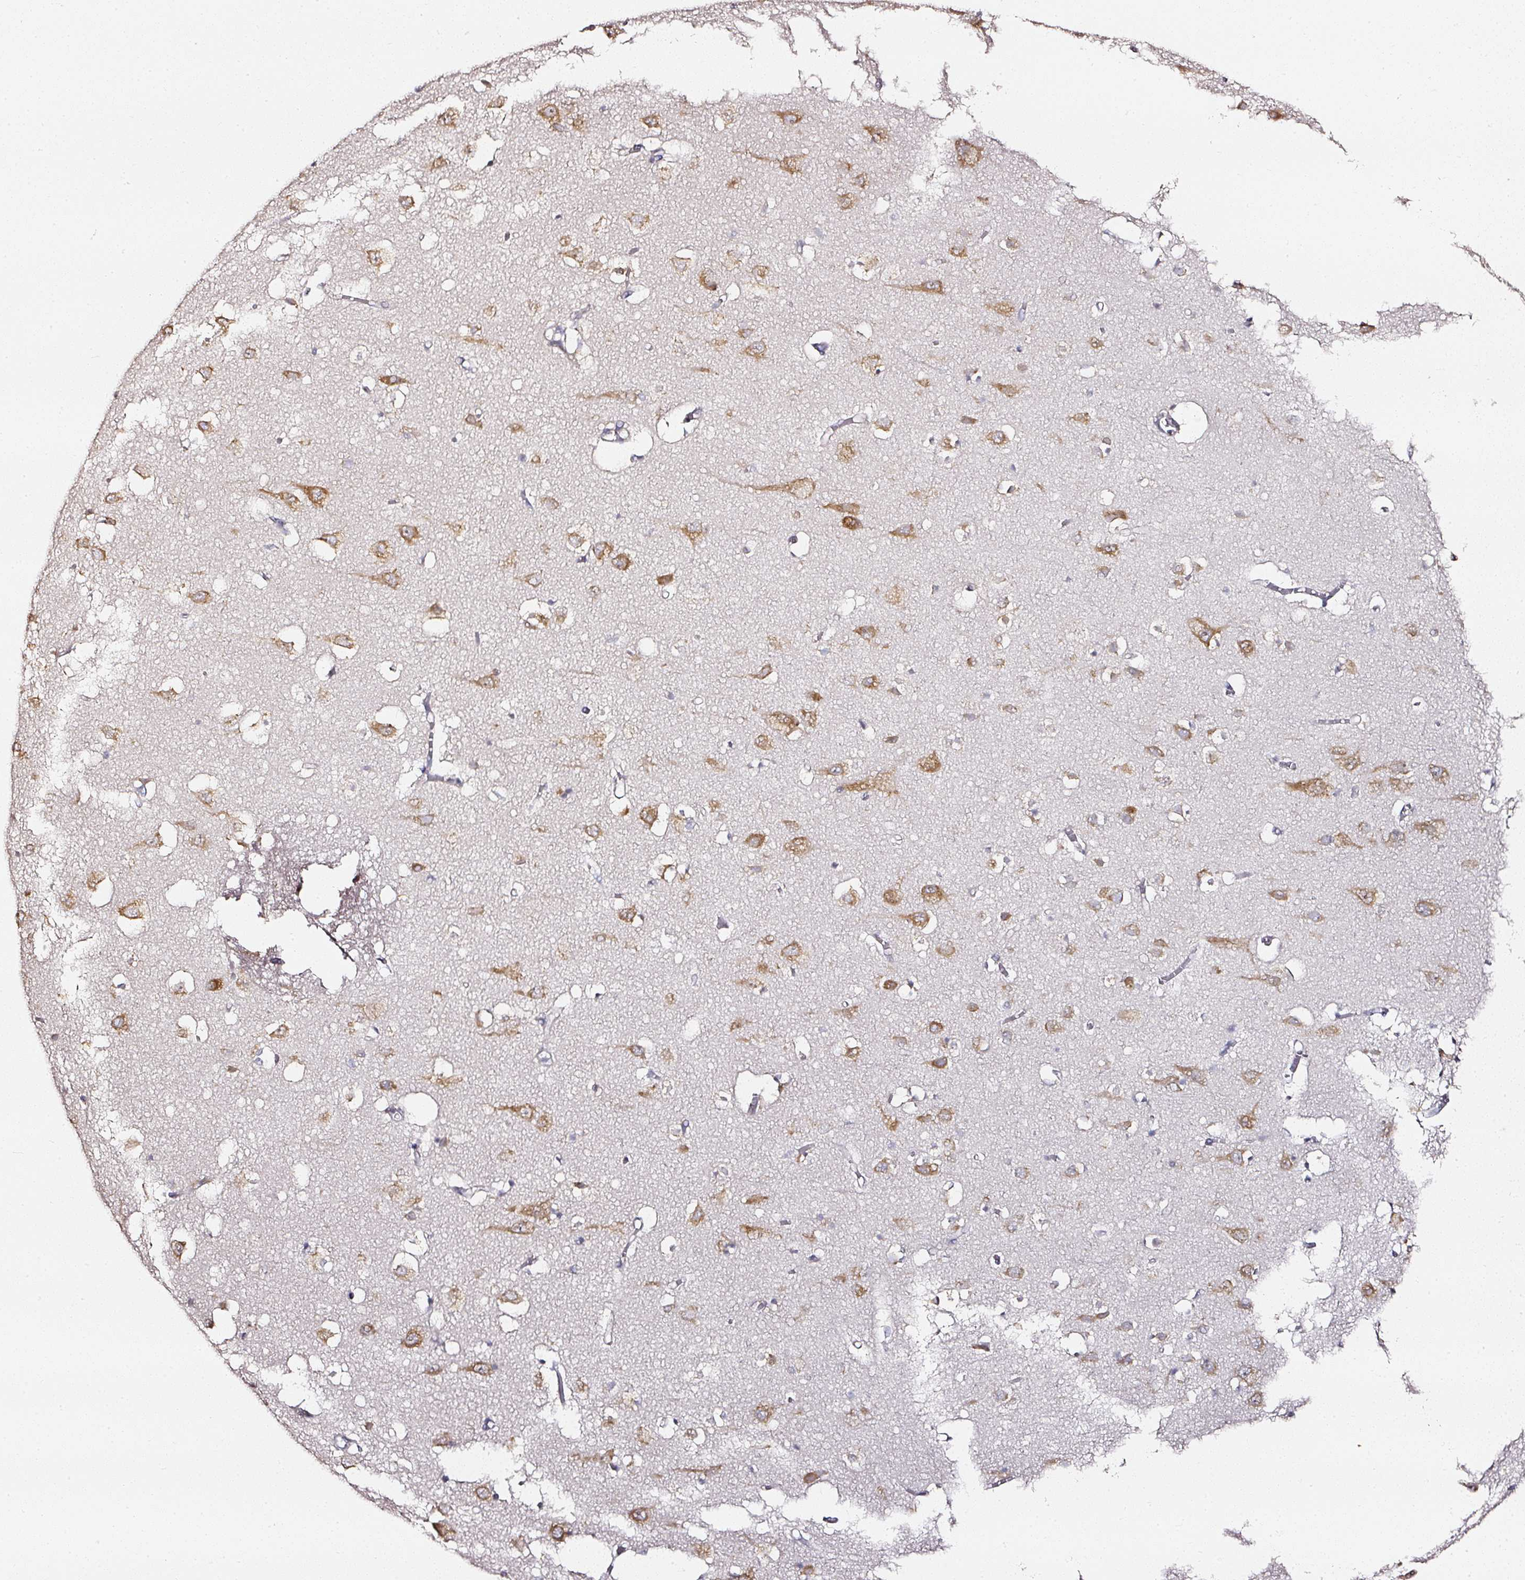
{"staining": {"intensity": "negative", "quantity": "none", "location": "none"}, "tissue": "cerebral cortex", "cell_type": "Endothelial cells", "image_type": "normal", "snomed": [{"axis": "morphology", "description": "Normal tissue, NOS"}, {"axis": "topography", "description": "Cerebral cortex"}], "caption": "Immunohistochemistry image of unremarkable cerebral cortex stained for a protein (brown), which reveals no staining in endothelial cells. (Stains: DAB IHC with hematoxylin counter stain, Microscopy: brightfield microscopy at high magnification).", "gene": "NTRK1", "patient": {"sex": "male", "age": 70}}